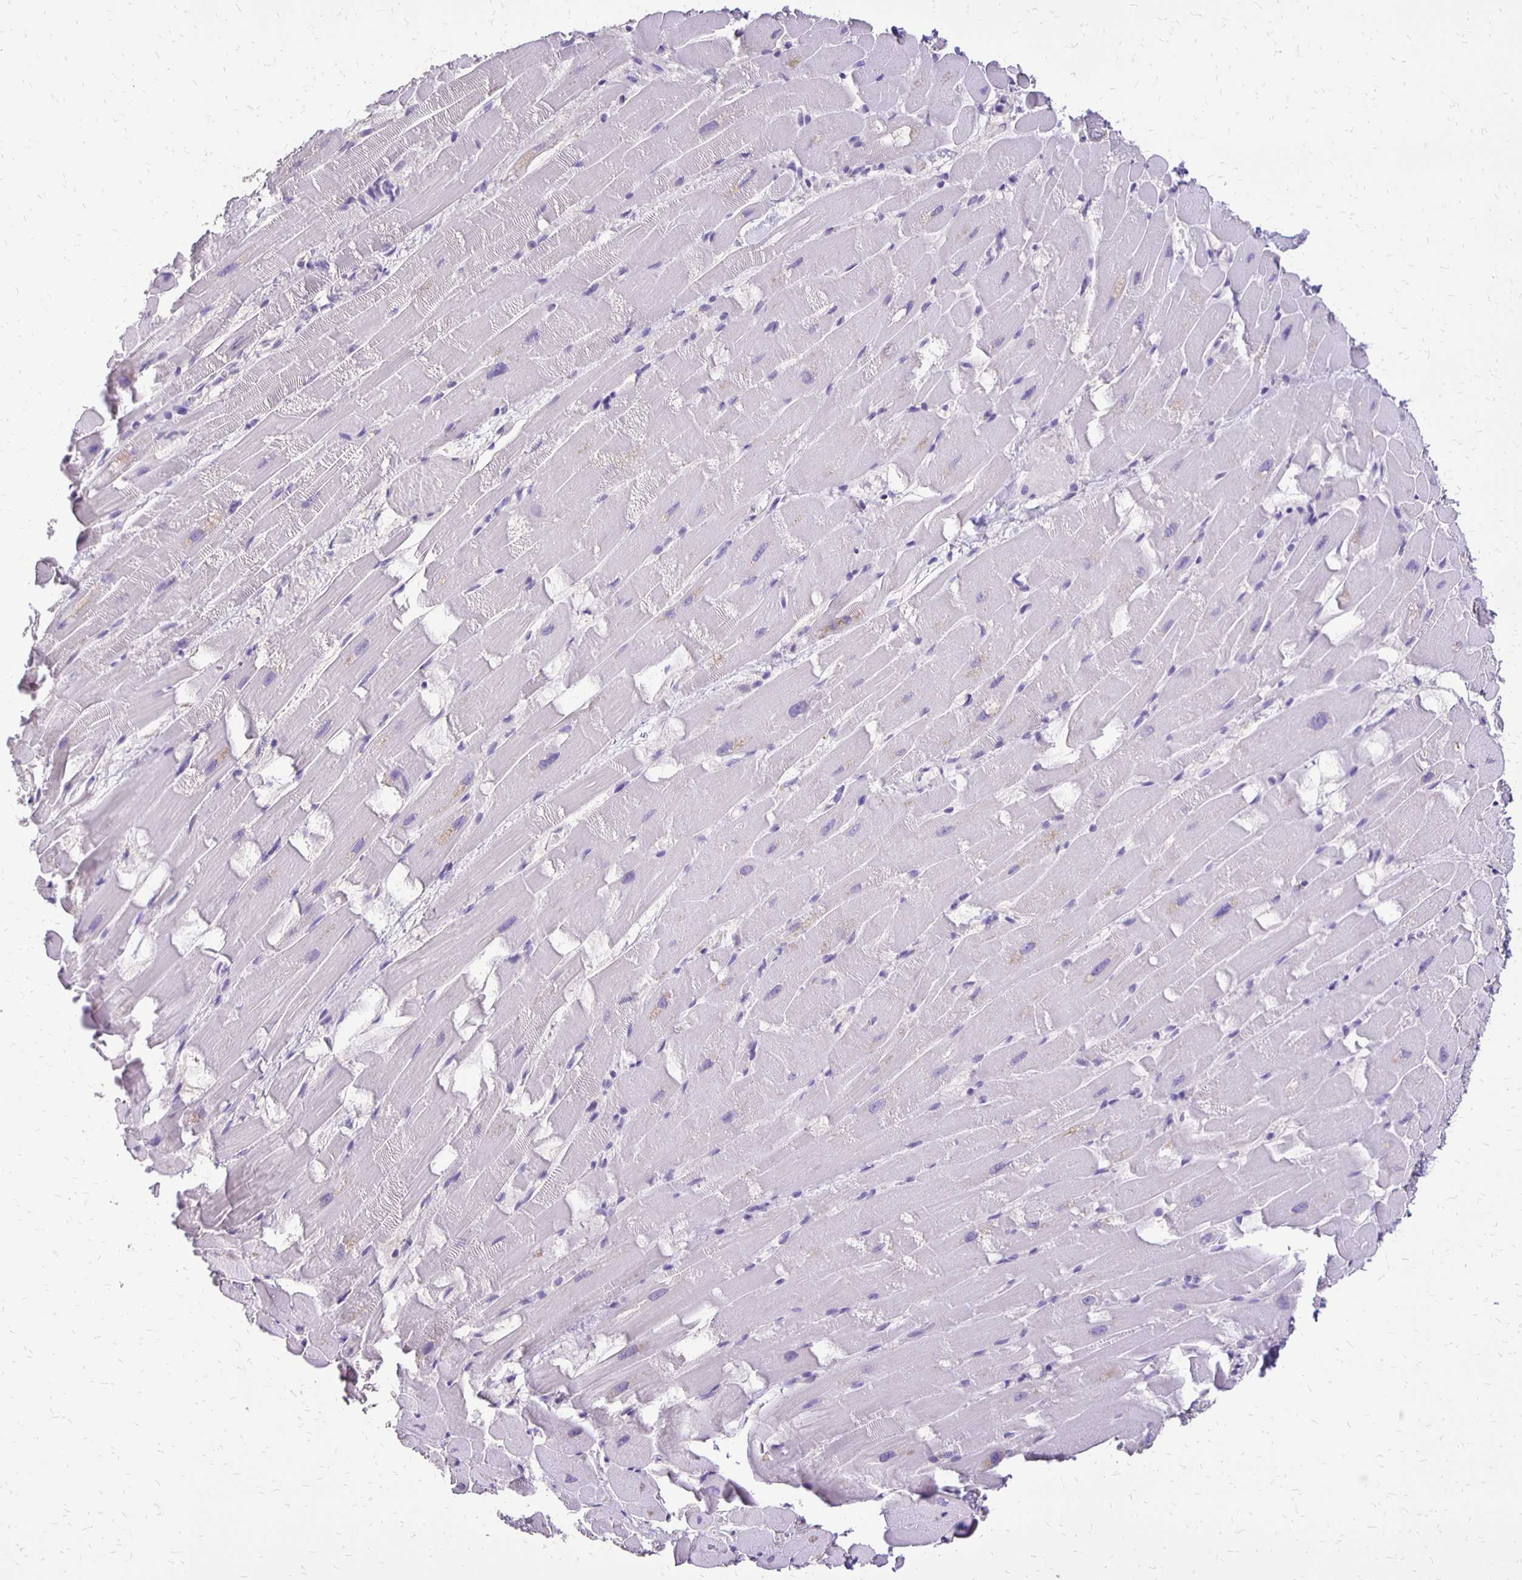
{"staining": {"intensity": "negative", "quantity": "none", "location": "none"}, "tissue": "heart muscle", "cell_type": "Cardiomyocytes", "image_type": "normal", "snomed": [{"axis": "morphology", "description": "Normal tissue, NOS"}, {"axis": "topography", "description": "Heart"}], "caption": "An immunohistochemistry (IHC) photomicrograph of normal heart muscle is shown. There is no staining in cardiomyocytes of heart muscle.", "gene": "ANKRD45", "patient": {"sex": "male", "age": 37}}